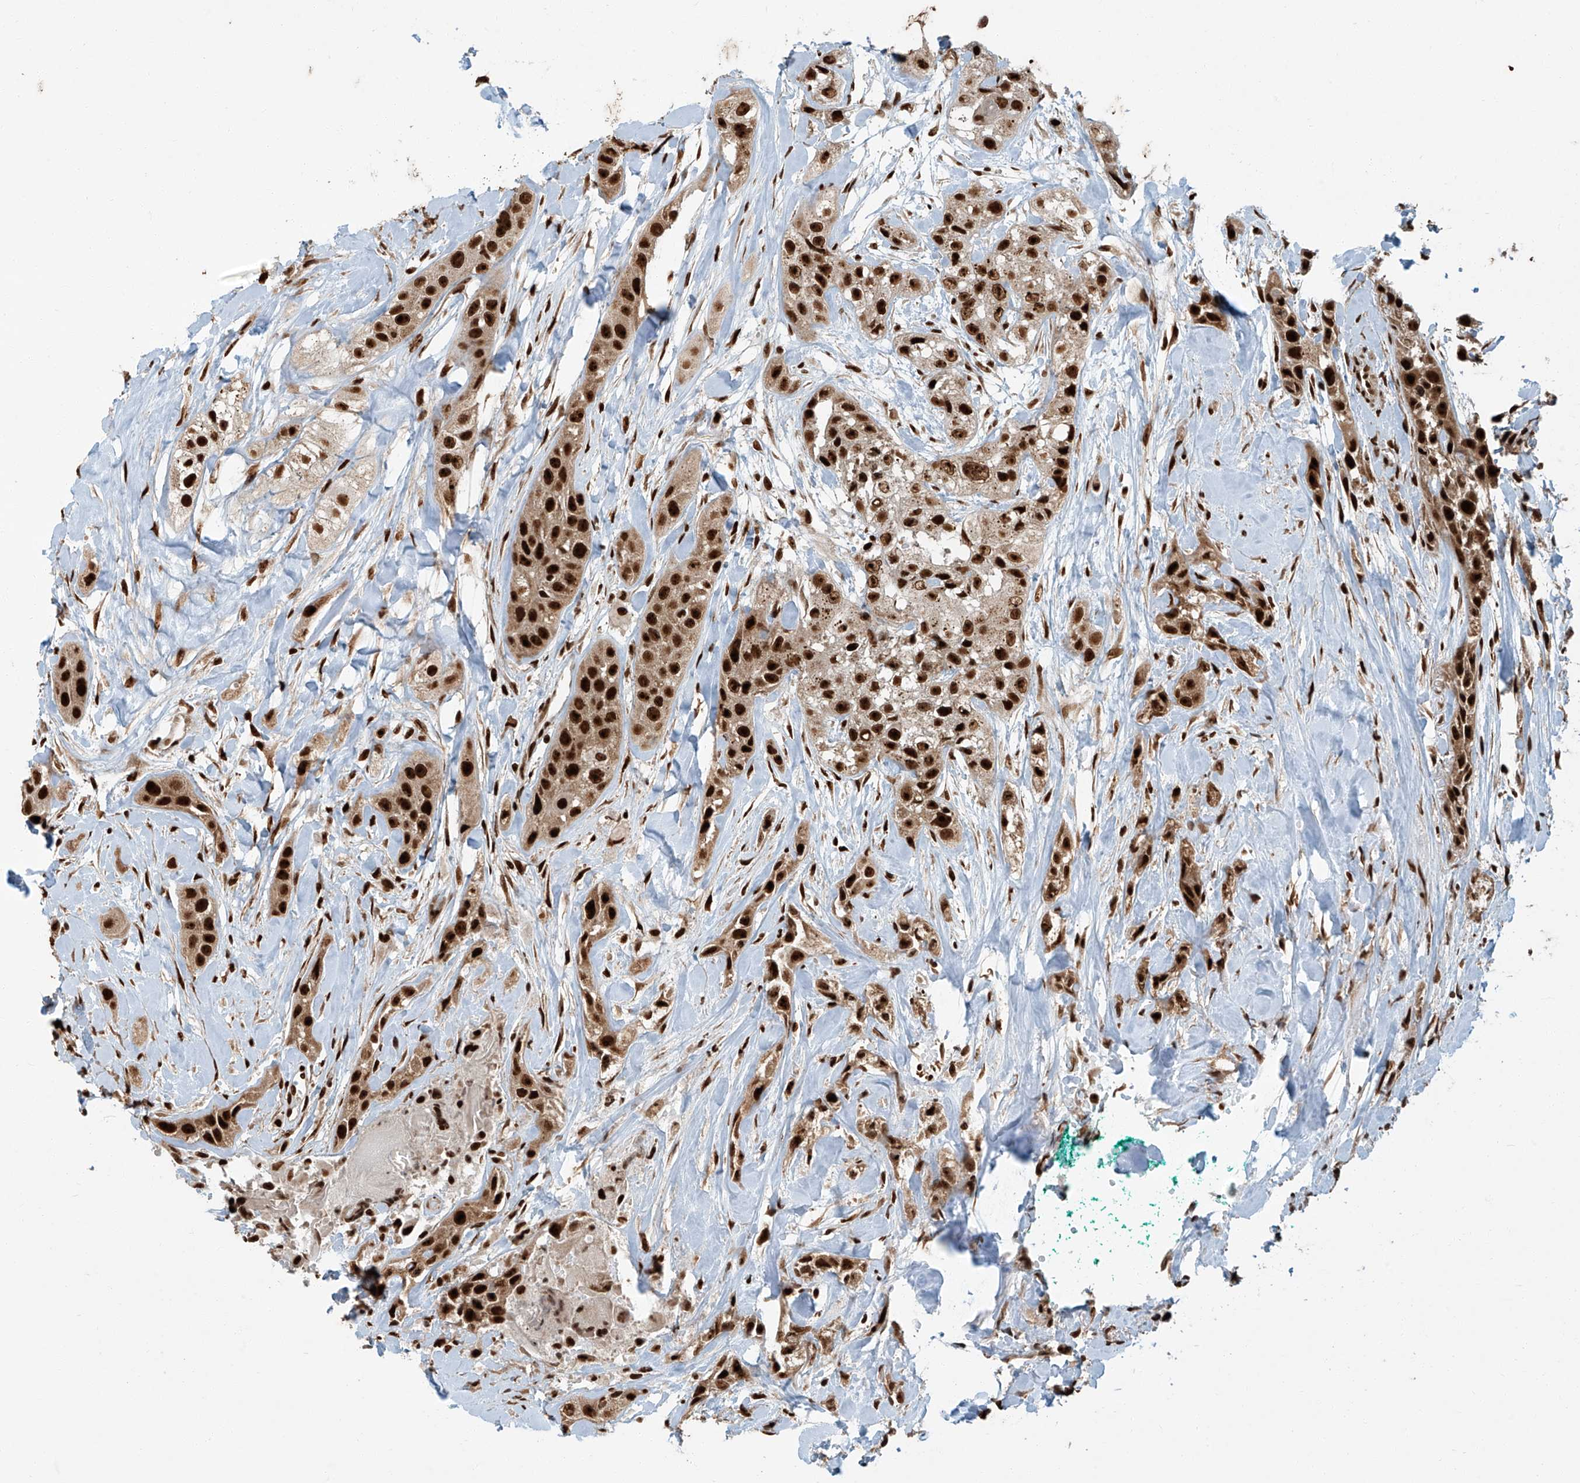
{"staining": {"intensity": "strong", "quantity": ">75%", "location": "nuclear"}, "tissue": "head and neck cancer", "cell_type": "Tumor cells", "image_type": "cancer", "snomed": [{"axis": "morphology", "description": "Normal tissue, NOS"}, {"axis": "morphology", "description": "Squamous cell carcinoma, NOS"}, {"axis": "topography", "description": "Skeletal muscle"}, {"axis": "topography", "description": "Head-Neck"}], "caption": "Head and neck cancer (squamous cell carcinoma) stained with a brown dye shows strong nuclear positive staining in about >75% of tumor cells.", "gene": "FAM193B", "patient": {"sex": "male", "age": 51}}